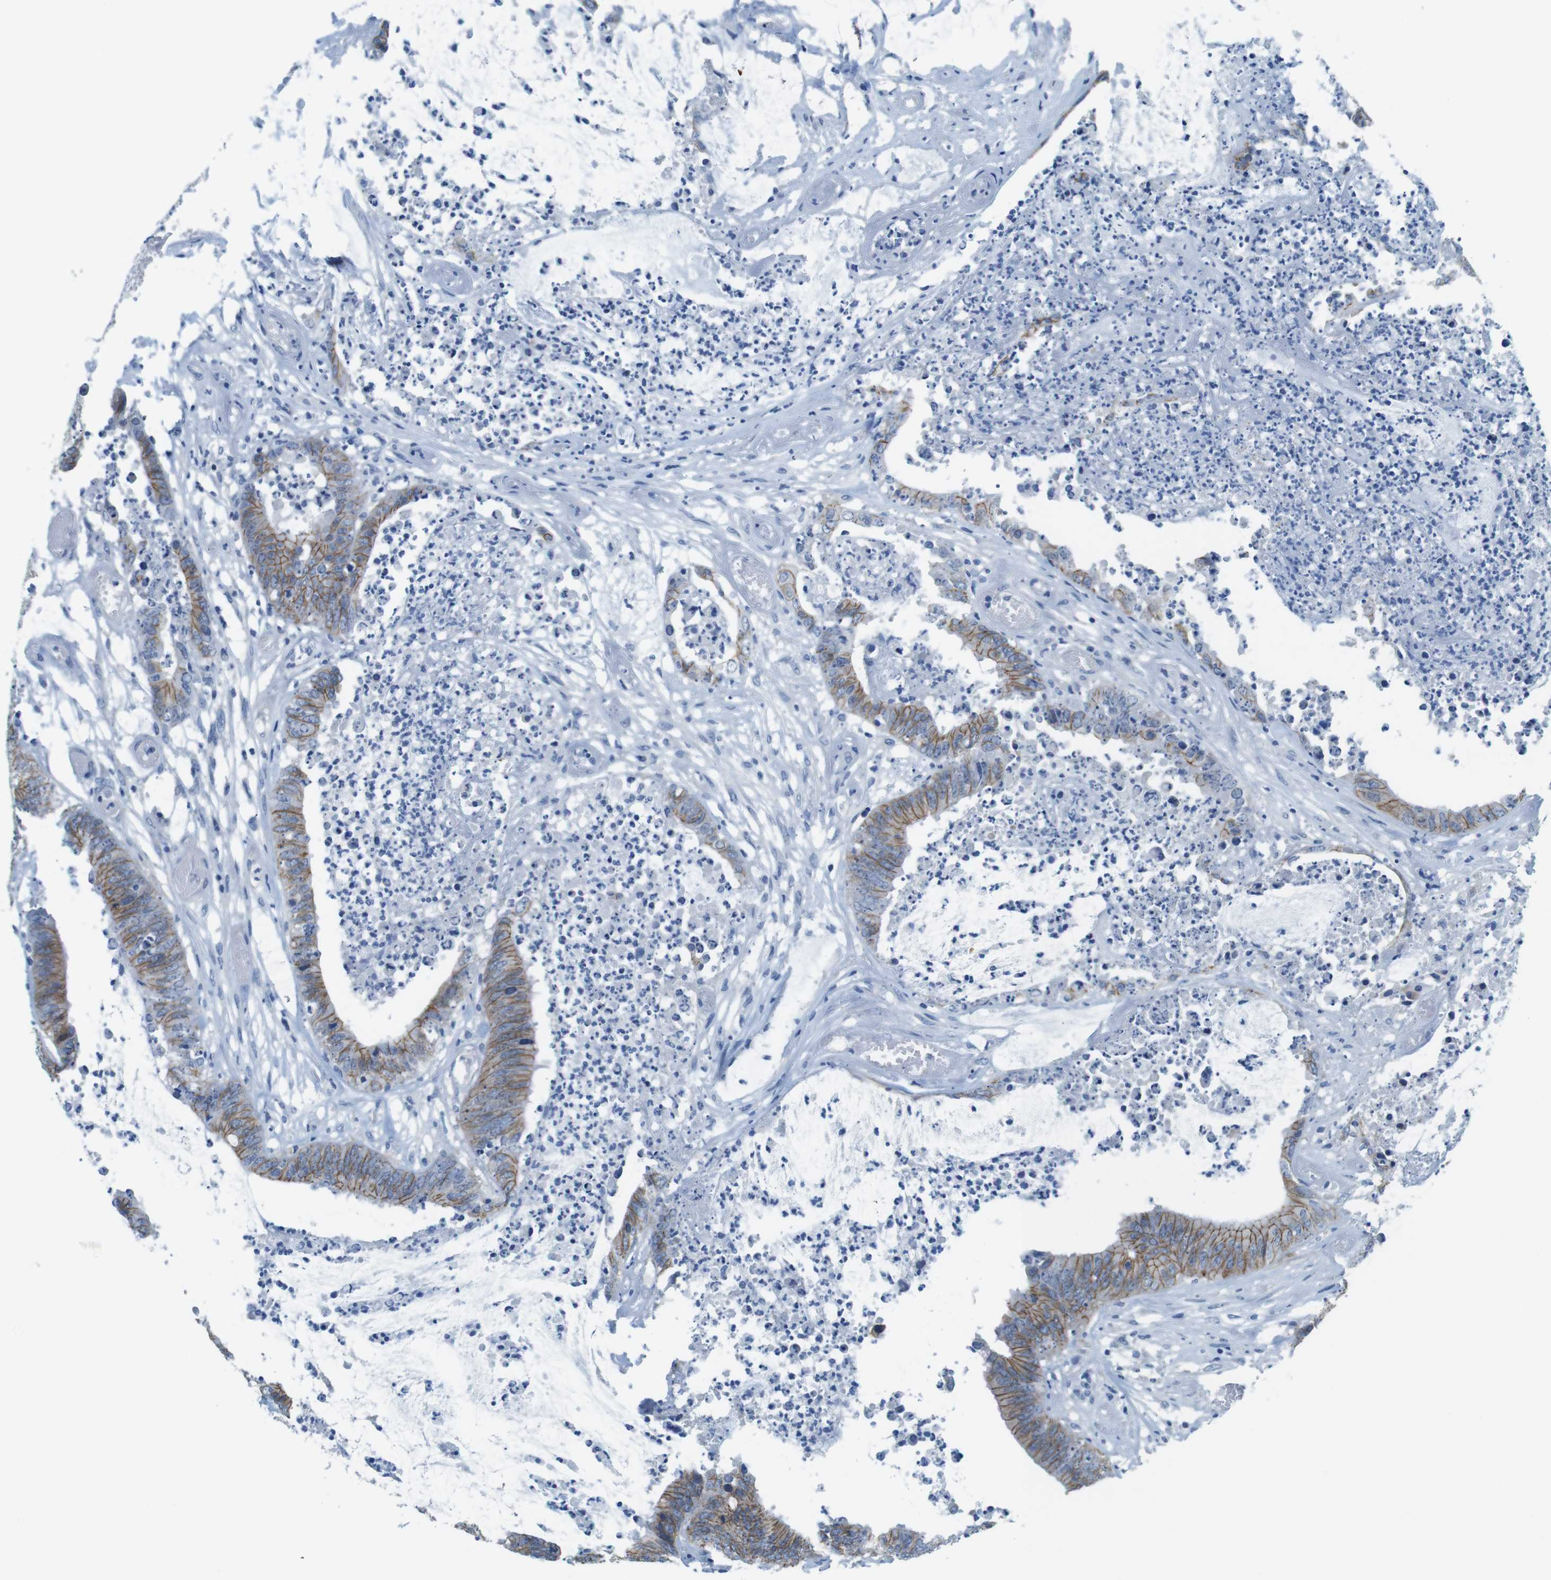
{"staining": {"intensity": "moderate", "quantity": ">75%", "location": "cytoplasmic/membranous"}, "tissue": "colorectal cancer", "cell_type": "Tumor cells", "image_type": "cancer", "snomed": [{"axis": "morphology", "description": "Adenocarcinoma, NOS"}, {"axis": "topography", "description": "Rectum"}], "caption": "Protein staining of colorectal cancer (adenocarcinoma) tissue shows moderate cytoplasmic/membranous positivity in approximately >75% of tumor cells.", "gene": "SLC6A6", "patient": {"sex": "female", "age": 66}}